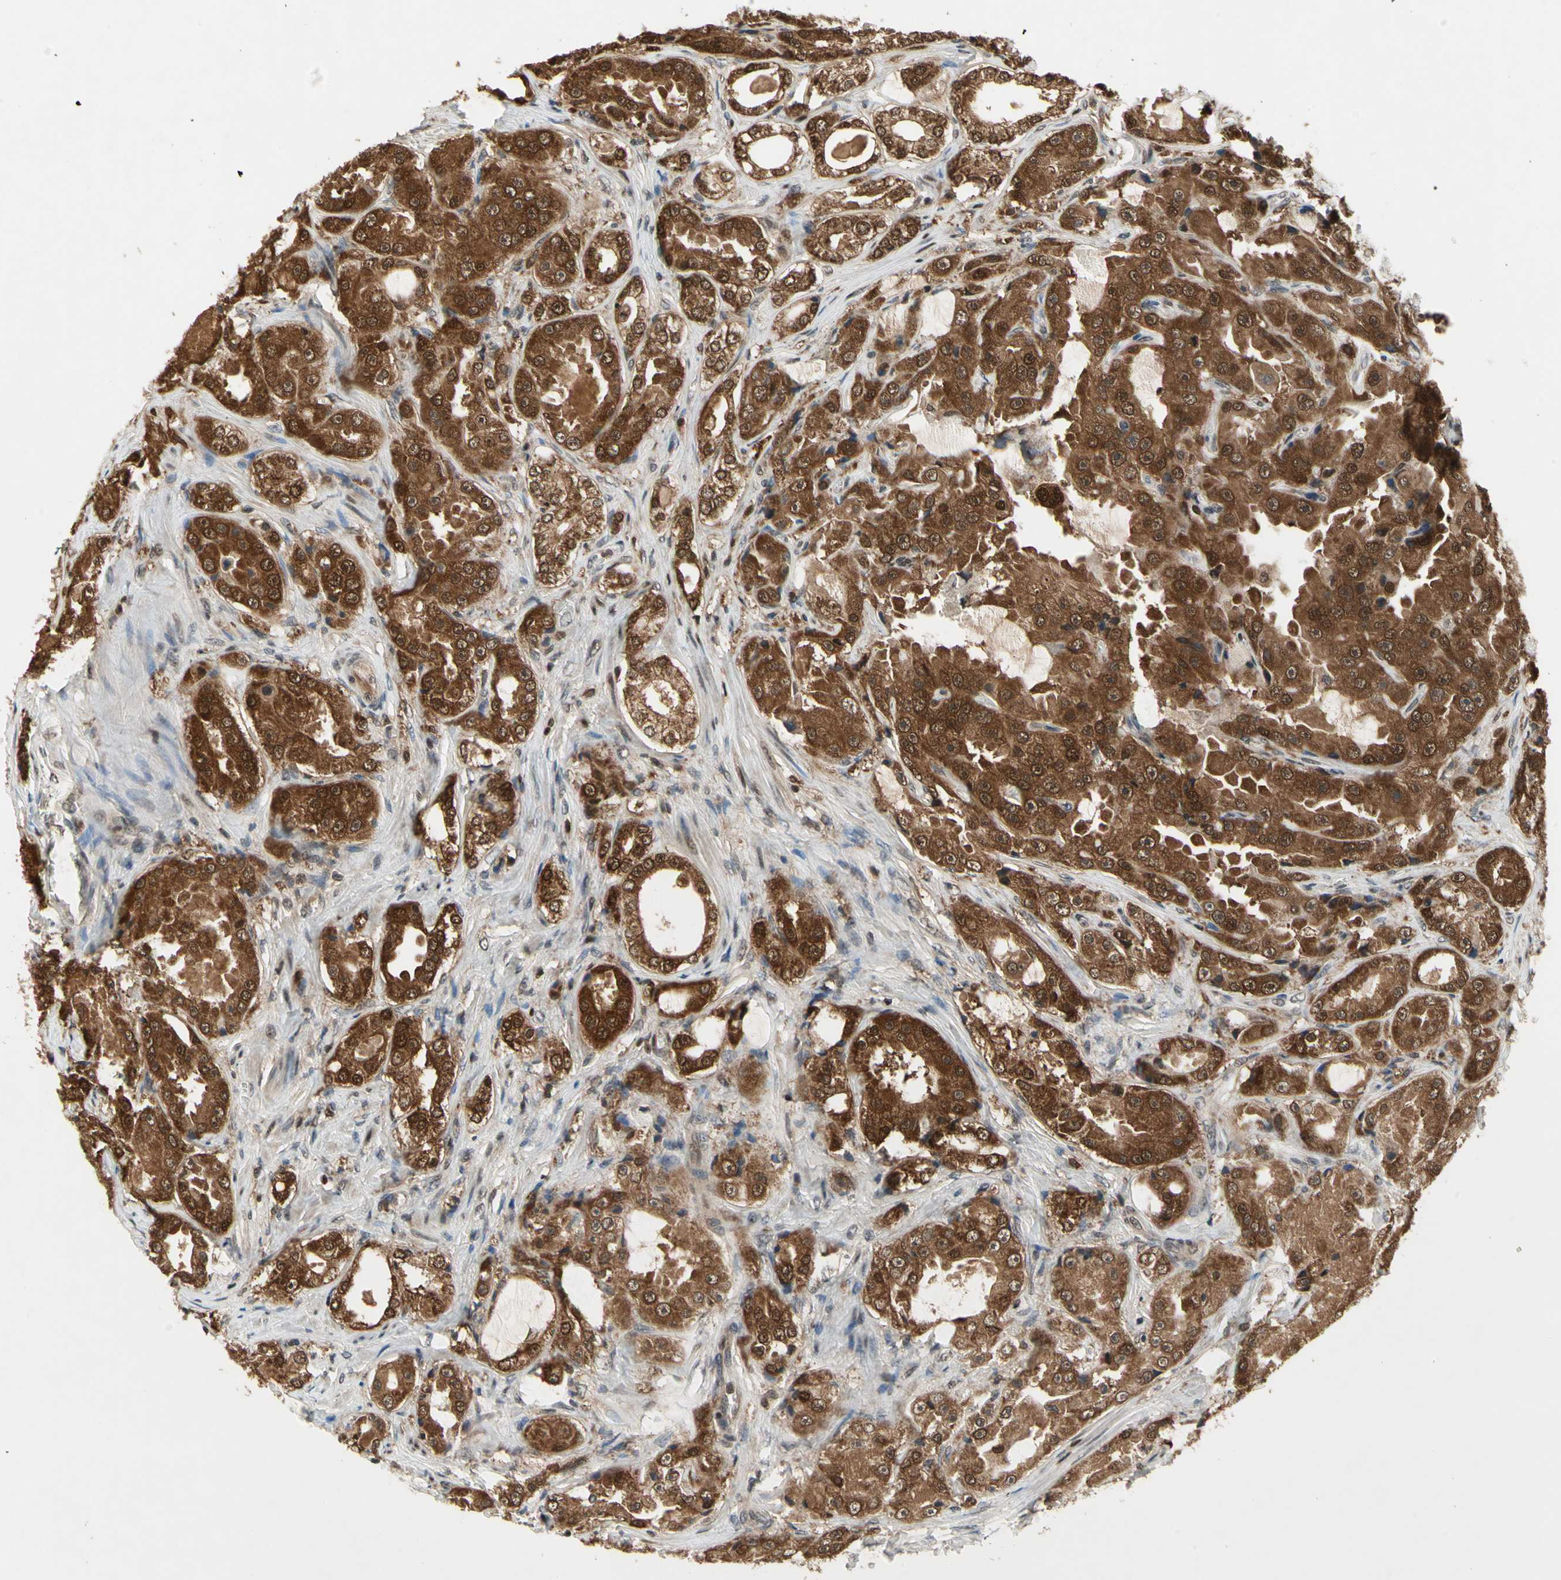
{"staining": {"intensity": "moderate", "quantity": ">75%", "location": "cytoplasmic/membranous,nuclear"}, "tissue": "prostate cancer", "cell_type": "Tumor cells", "image_type": "cancer", "snomed": [{"axis": "morphology", "description": "Adenocarcinoma, High grade"}, {"axis": "topography", "description": "Prostate"}], "caption": "DAB (3,3'-diaminobenzidine) immunohistochemical staining of prostate cancer reveals moderate cytoplasmic/membranous and nuclear protein expression in approximately >75% of tumor cells.", "gene": "GSR", "patient": {"sex": "male", "age": 73}}